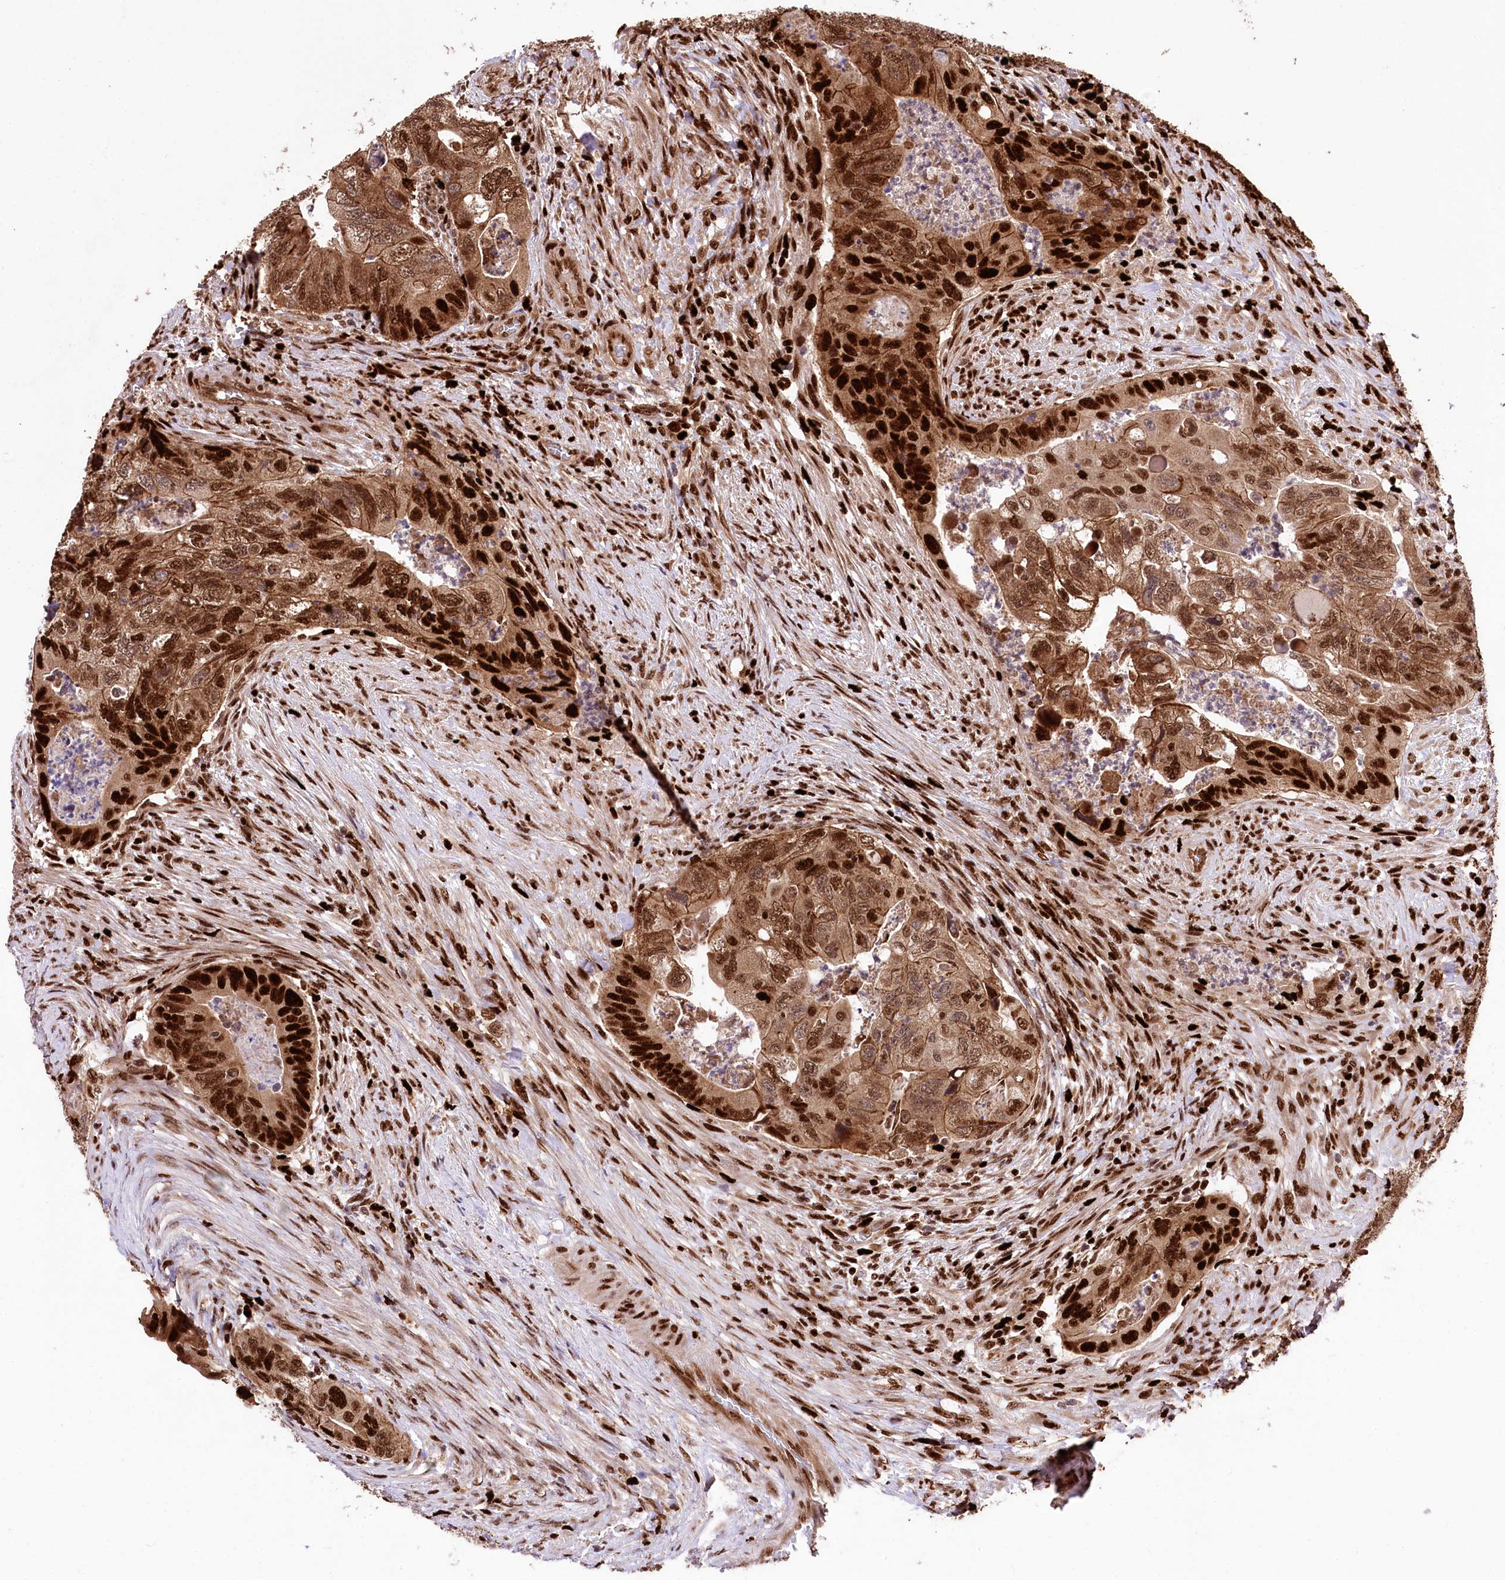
{"staining": {"intensity": "strong", "quantity": ">75%", "location": "cytoplasmic/membranous,nuclear"}, "tissue": "colorectal cancer", "cell_type": "Tumor cells", "image_type": "cancer", "snomed": [{"axis": "morphology", "description": "Adenocarcinoma, NOS"}, {"axis": "topography", "description": "Rectum"}], "caption": "Brown immunohistochemical staining in human colorectal cancer exhibits strong cytoplasmic/membranous and nuclear positivity in about >75% of tumor cells.", "gene": "FIGN", "patient": {"sex": "male", "age": 63}}